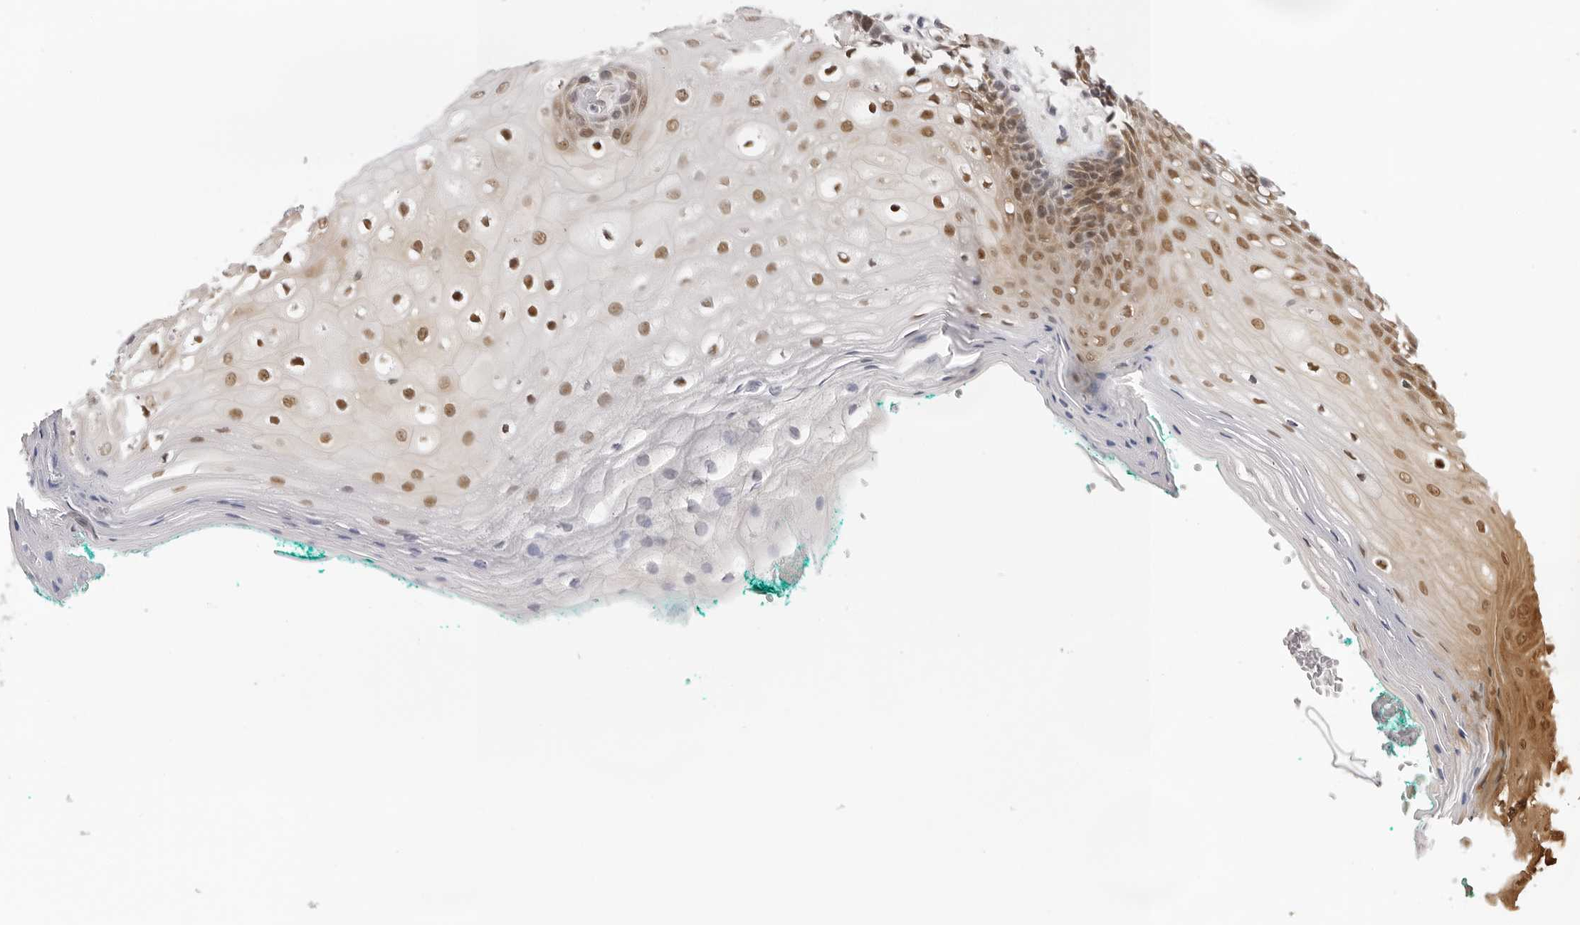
{"staining": {"intensity": "moderate", "quantity": ">75%", "location": "nuclear"}, "tissue": "oral mucosa", "cell_type": "Squamous epithelial cells", "image_type": "normal", "snomed": [{"axis": "morphology", "description": "Normal tissue, NOS"}, {"axis": "topography", "description": "Skeletal muscle"}, {"axis": "topography", "description": "Oral tissue"}, {"axis": "topography", "description": "Peripheral nerve tissue"}], "caption": "Immunohistochemical staining of unremarkable oral mucosa displays >75% levels of moderate nuclear protein staining in about >75% of squamous epithelial cells. Nuclei are stained in blue.", "gene": "WDR77", "patient": {"sex": "female", "age": 84}}